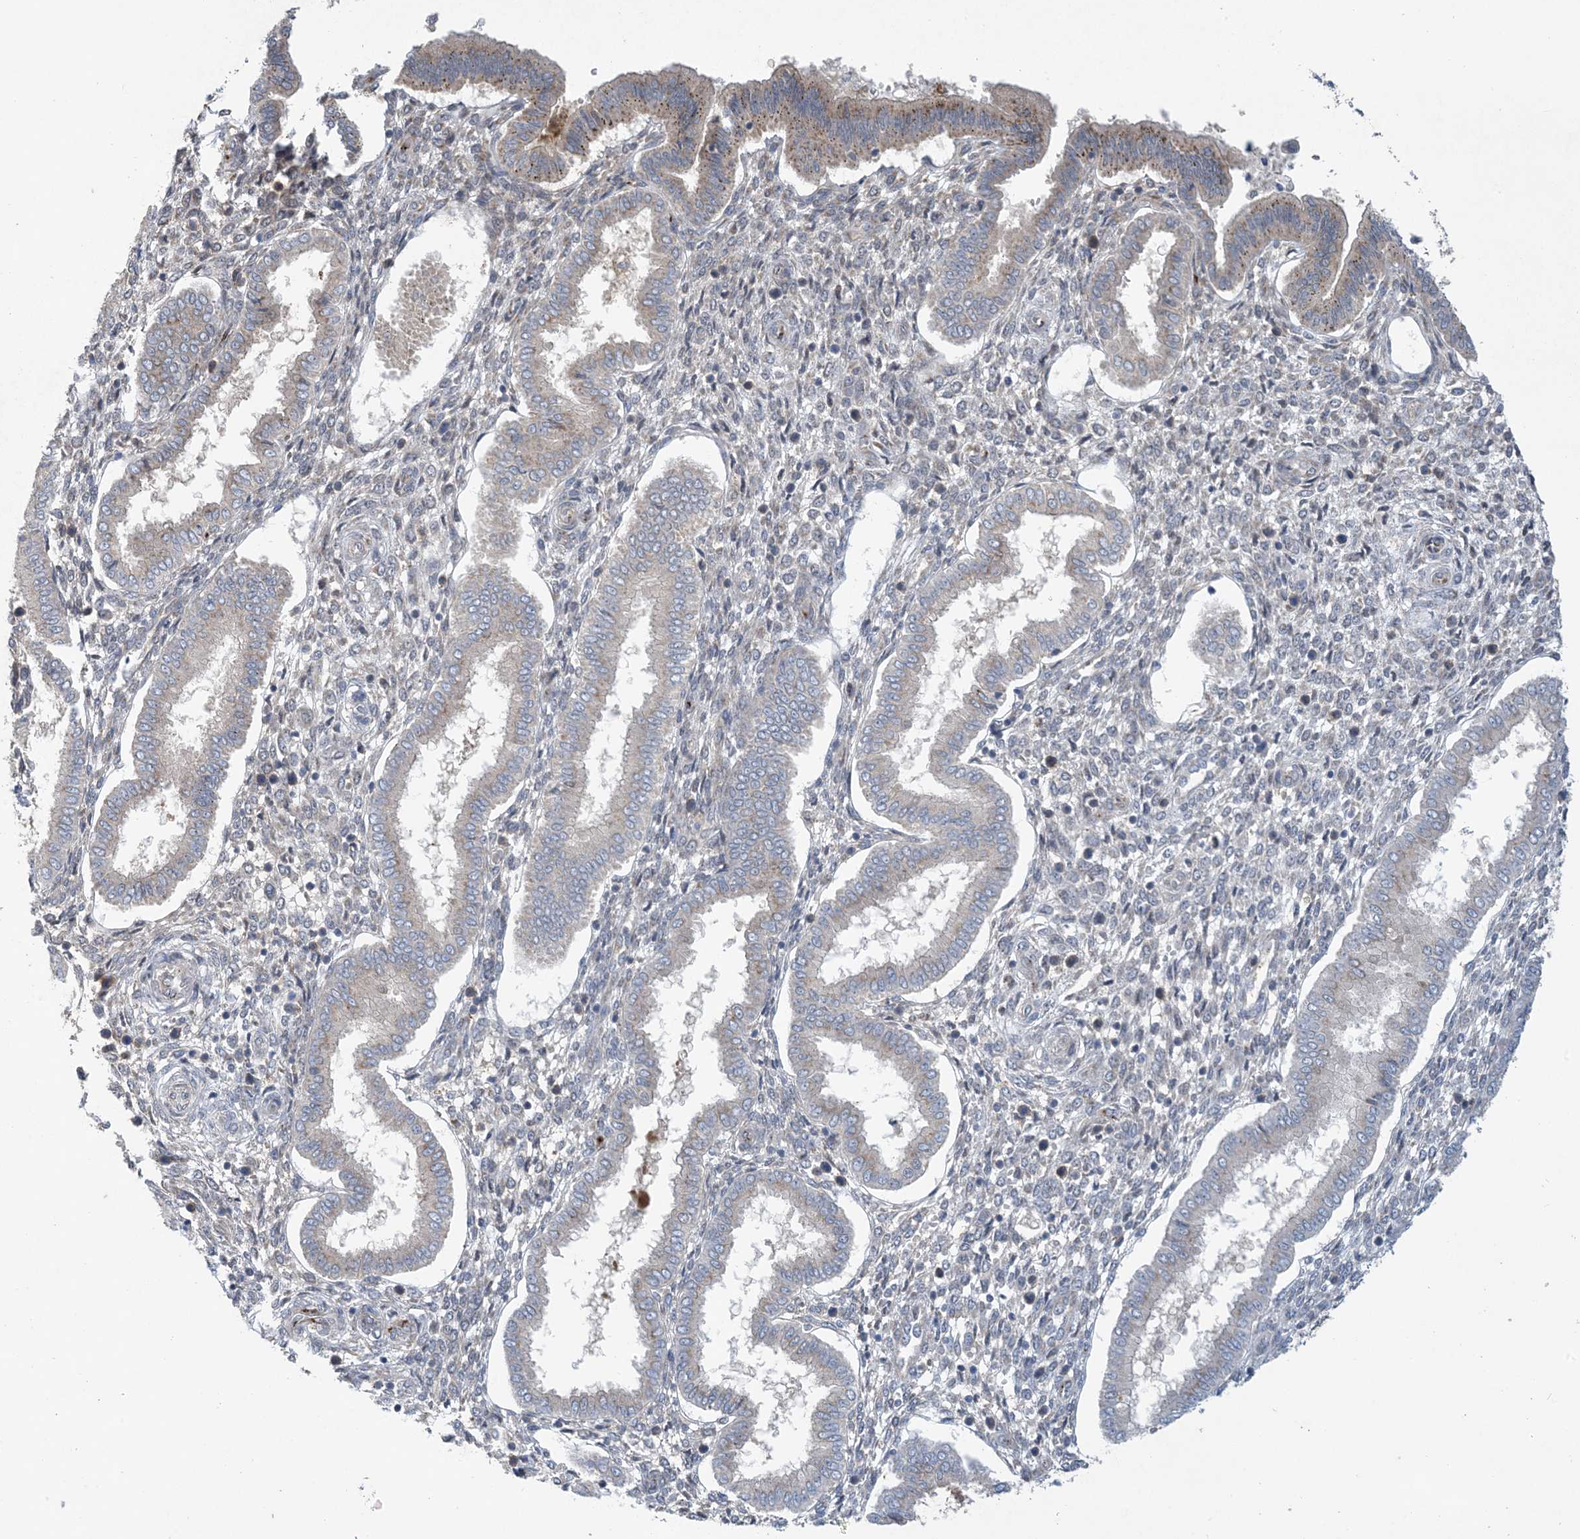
{"staining": {"intensity": "weak", "quantity": "<25%", "location": "cytoplasmic/membranous"}, "tissue": "endometrium", "cell_type": "Cells in endometrial stroma", "image_type": "normal", "snomed": [{"axis": "morphology", "description": "Normal tissue, NOS"}, {"axis": "topography", "description": "Endometrium"}], "caption": "Immunohistochemistry histopathology image of normal endometrium stained for a protein (brown), which exhibits no staining in cells in endometrial stroma.", "gene": "TINAG", "patient": {"sex": "female", "age": 24}}